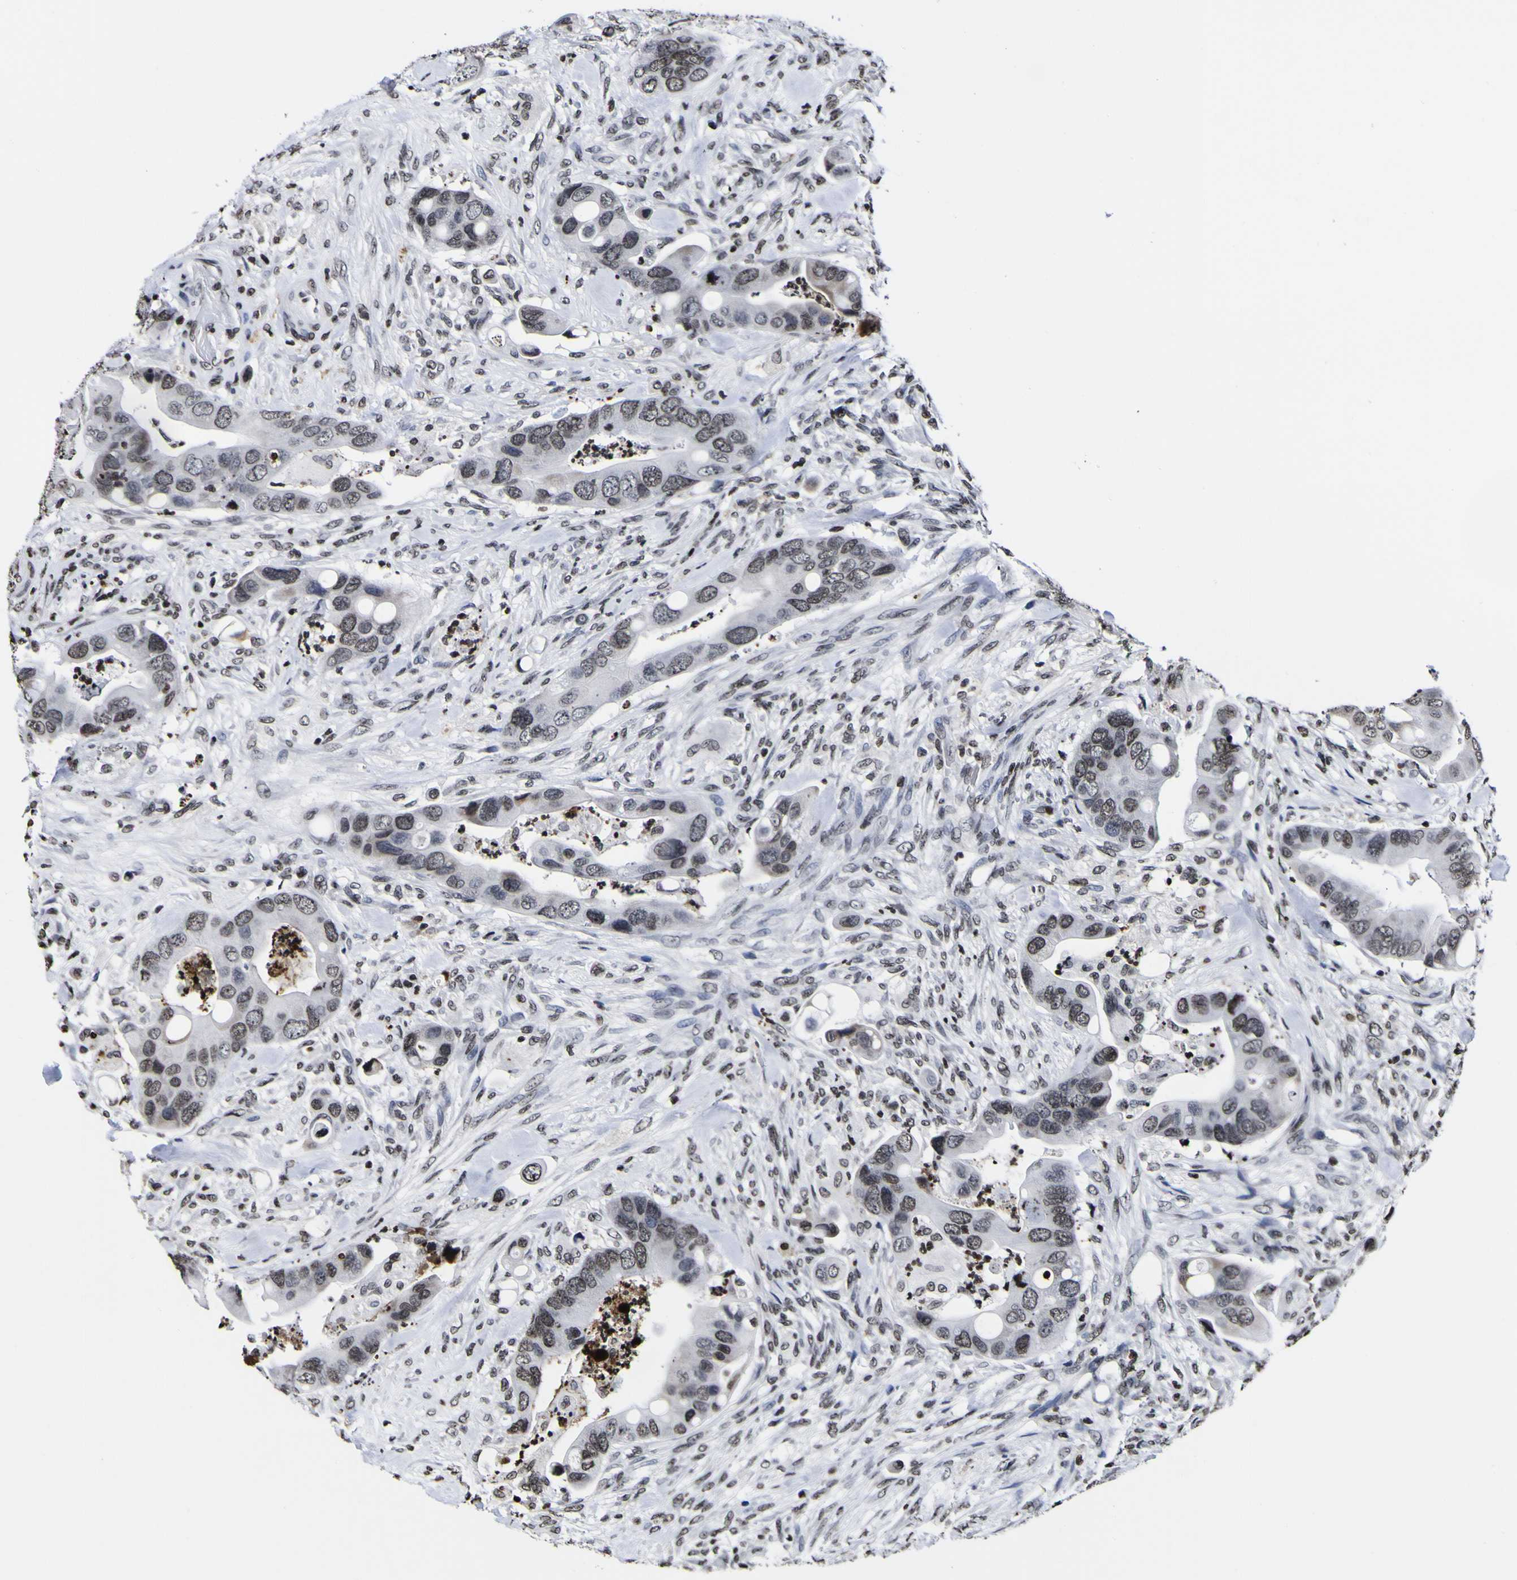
{"staining": {"intensity": "moderate", "quantity": "<25%", "location": "nuclear"}, "tissue": "colorectal cancer", "cell_type": "Tumor cells", "image_type": "cancer", "snomed": [{"axis": "morphology", "description": "Adenocarcinoma, NOS"}, {"axis": "topography", "description": "Rectum"}], "caption": "Colorectal cancer stained for a protein reveals moderate nuclear positivity in tumor cells. The staining was performed using DAB (3,3'-diaminobenzidine) to visualize the protein expression in brown, while the nuclei were stained in blue with hematoxylin (Magnification: 20x).", "gene": "PIAS1", "patient": {"sex": "female", "age": 57}}